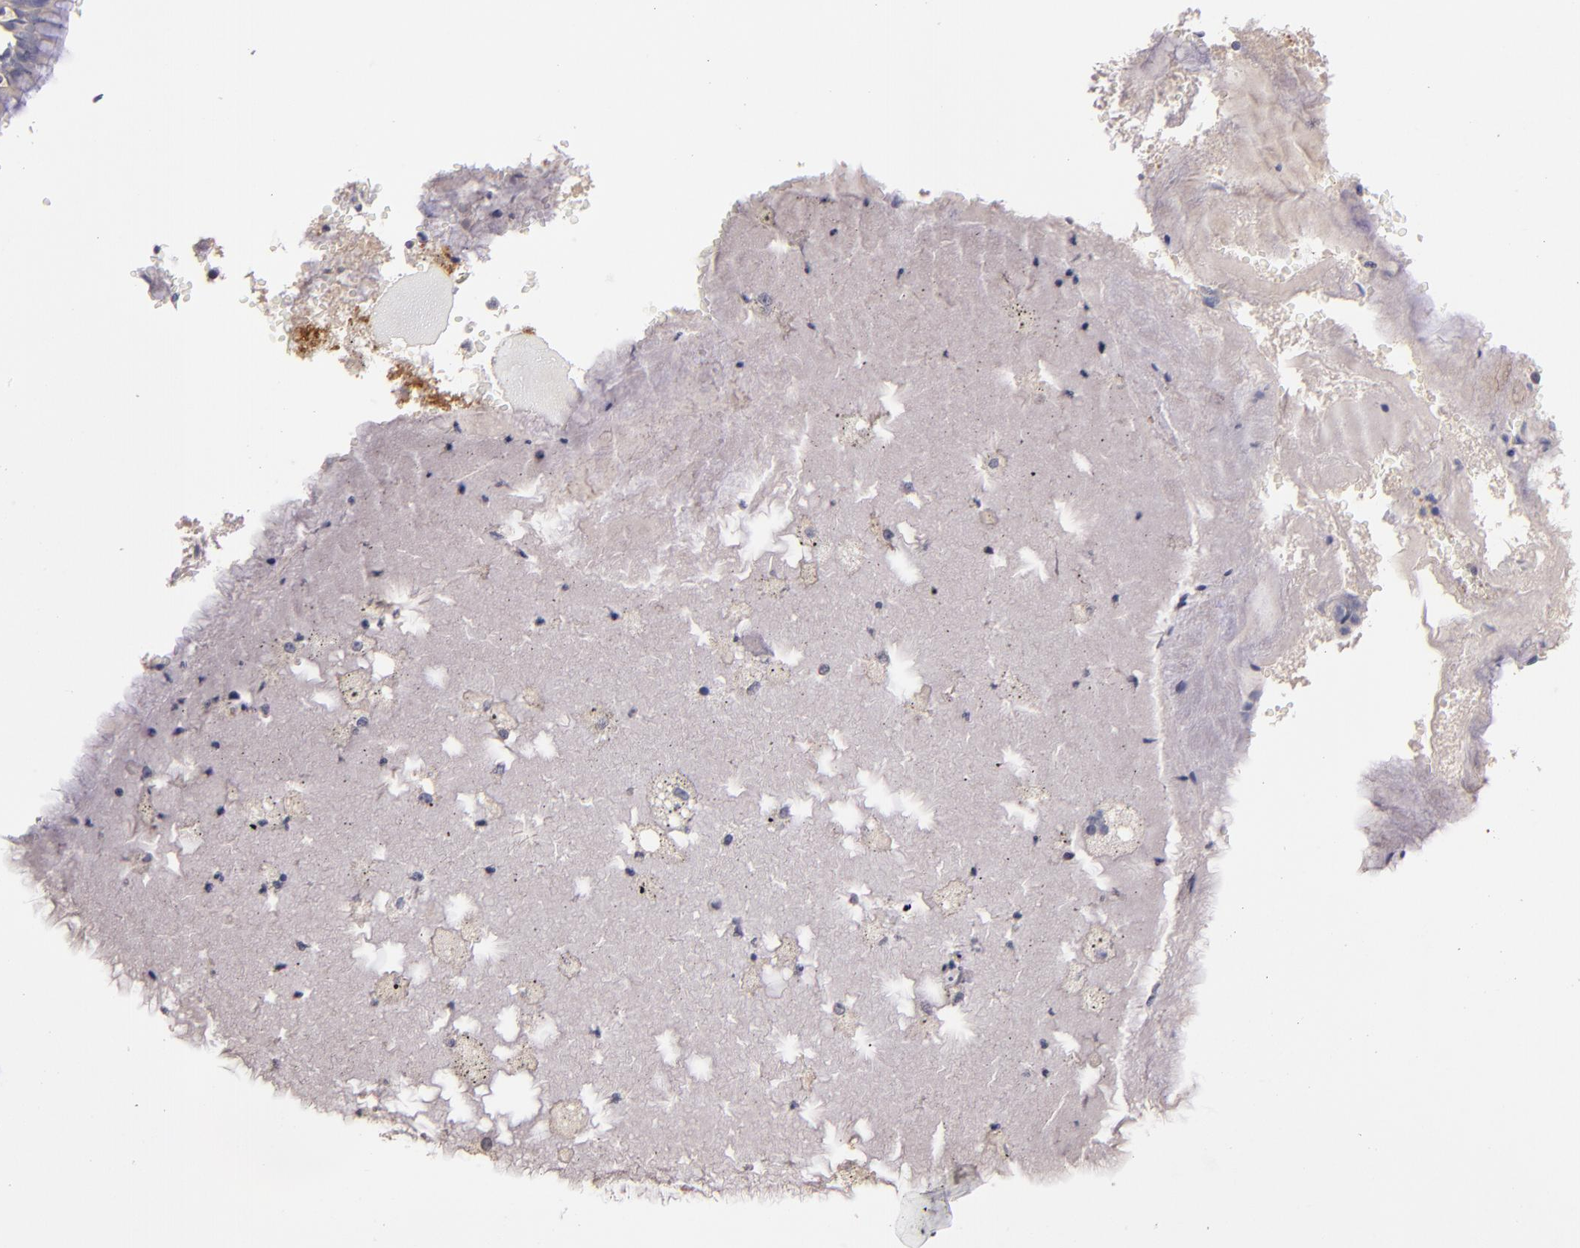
{"staining": {"intensity": "weak", "quantity": "<25%", "location": "cytoplasmic/membranous"}, "tissue": "bronchus", "cell_type": "Respiratory epithelial cells", "image_type": "normal", "snomed": [{"axis": "morphology", "description": "Normal tissue, NOS"}, {"axis": "topography", "description": "Bronchus"}, {"axis": "topography", "description": "Lung"}], "caption": "Image shows no significant protein positivity in respiratory epithelial cells of normal bronchus. Nuclei are stained in blue.", "gene": "GNAZ", "patient": {"sex": "female", "age": 56}}